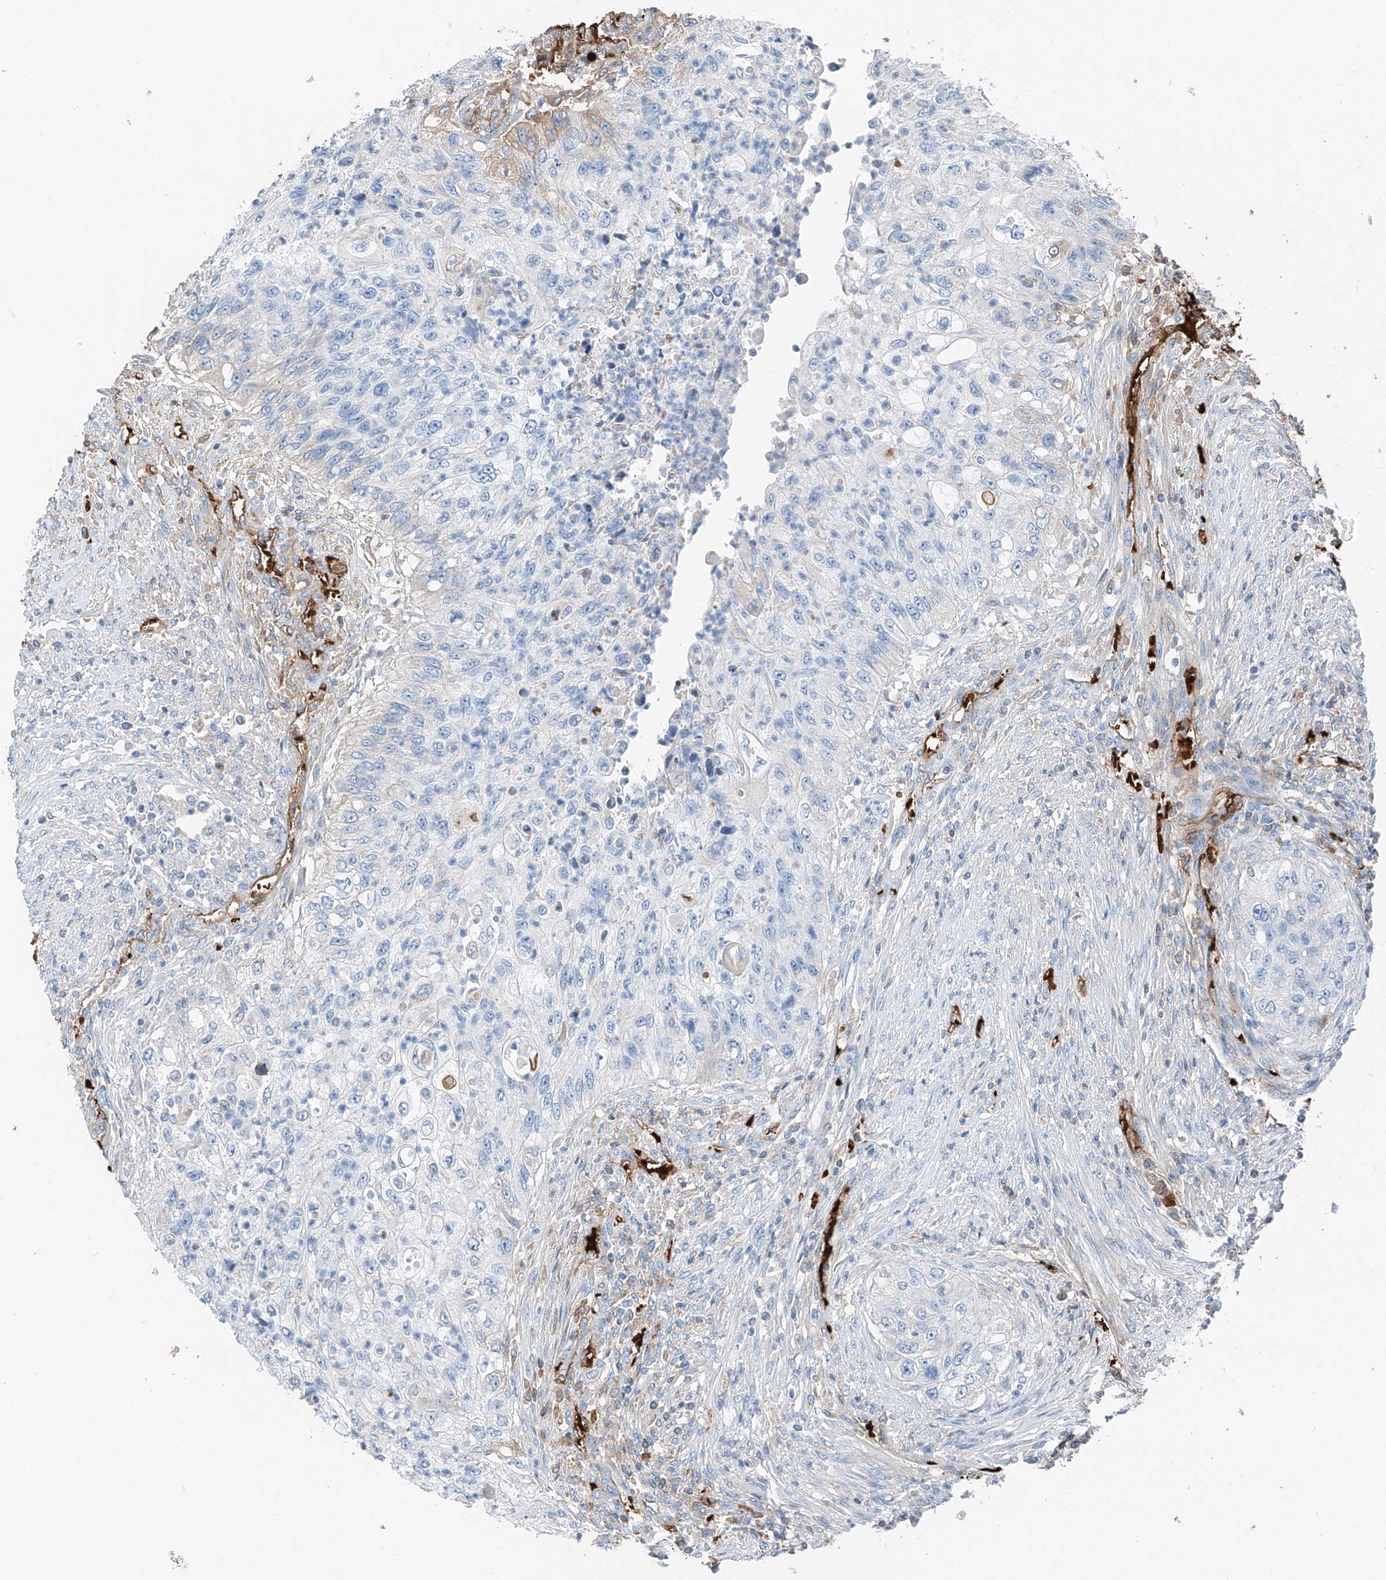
{"staining": {"intensity": "negative", "quantity": "none", "location": "none"}, "tissue": "urothelial cancer", "cell_type": "Tumor cells", "image_type": "cancer", "snomed": [{"axis": "morphology", "description": "Urothelial carcinoma, High grade"}, {"axis": "topography", "description": "Urinary bladder"}], "caption": "The image displays no staining of tumor cells in high-grade urothelial carcinoma. The staining is performed using DAB brown chromogen with nuclei counter-stained in using hematoxylin.", "gene": "PRSS23", "patient": {"sex": "female", "age": 60}}